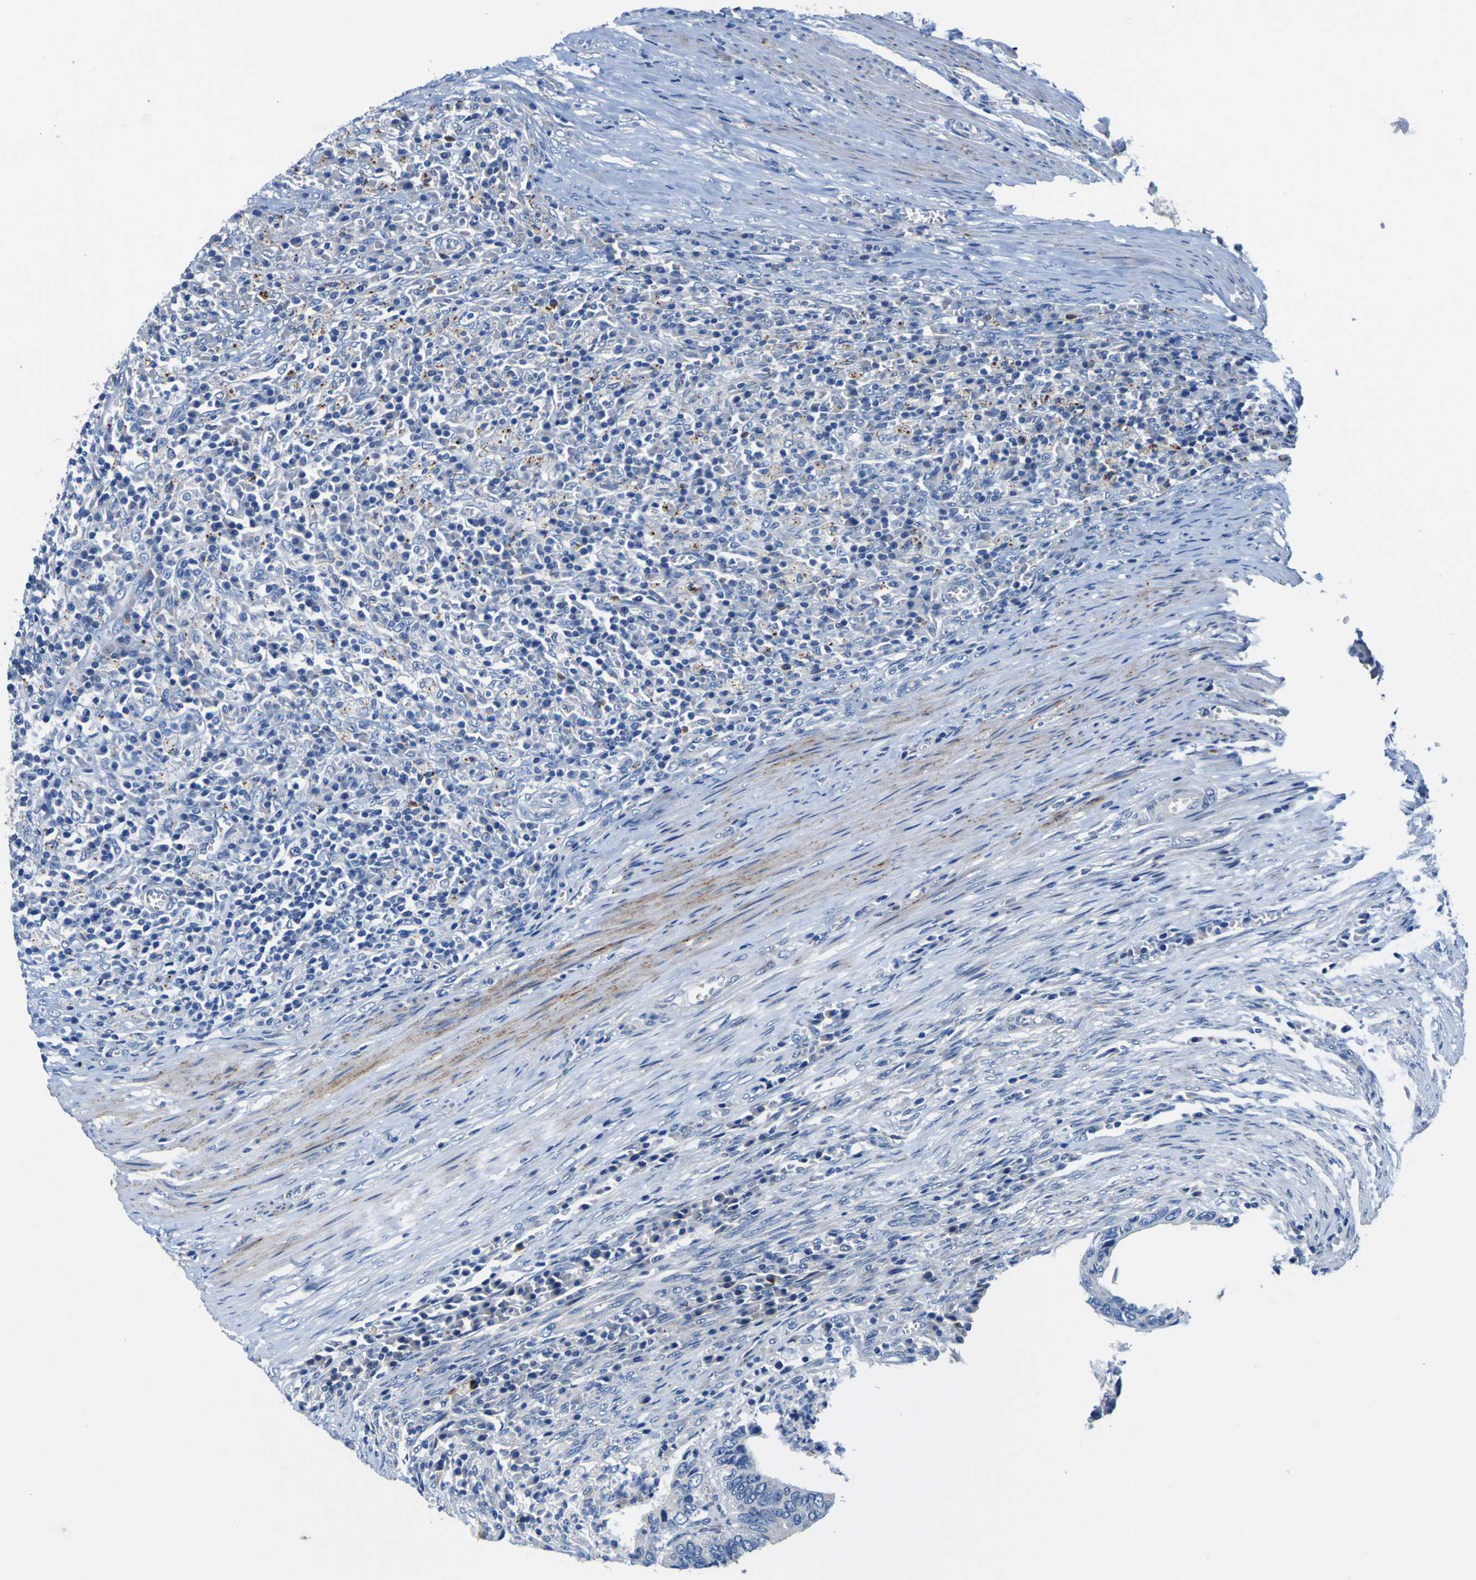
{"staining": {"intensity": "negative", "quantity": "none", "location": "none"}, "tissue": "colorectal cancer", "cell_type": "Tumor cells", "image_type": "cancer", "snomed": [{"axis": "morphology", "description": "Adenocarcinoma, NOS"}, {"axis": "topography", "description": "Colon"}], "caption": "Colorectal adenocarcinoma was stained to show a protein in brown. There is no significant expression in tumor cells.", "gene": "AGAP3", "patient": {"sex": "male", "age": 72}}